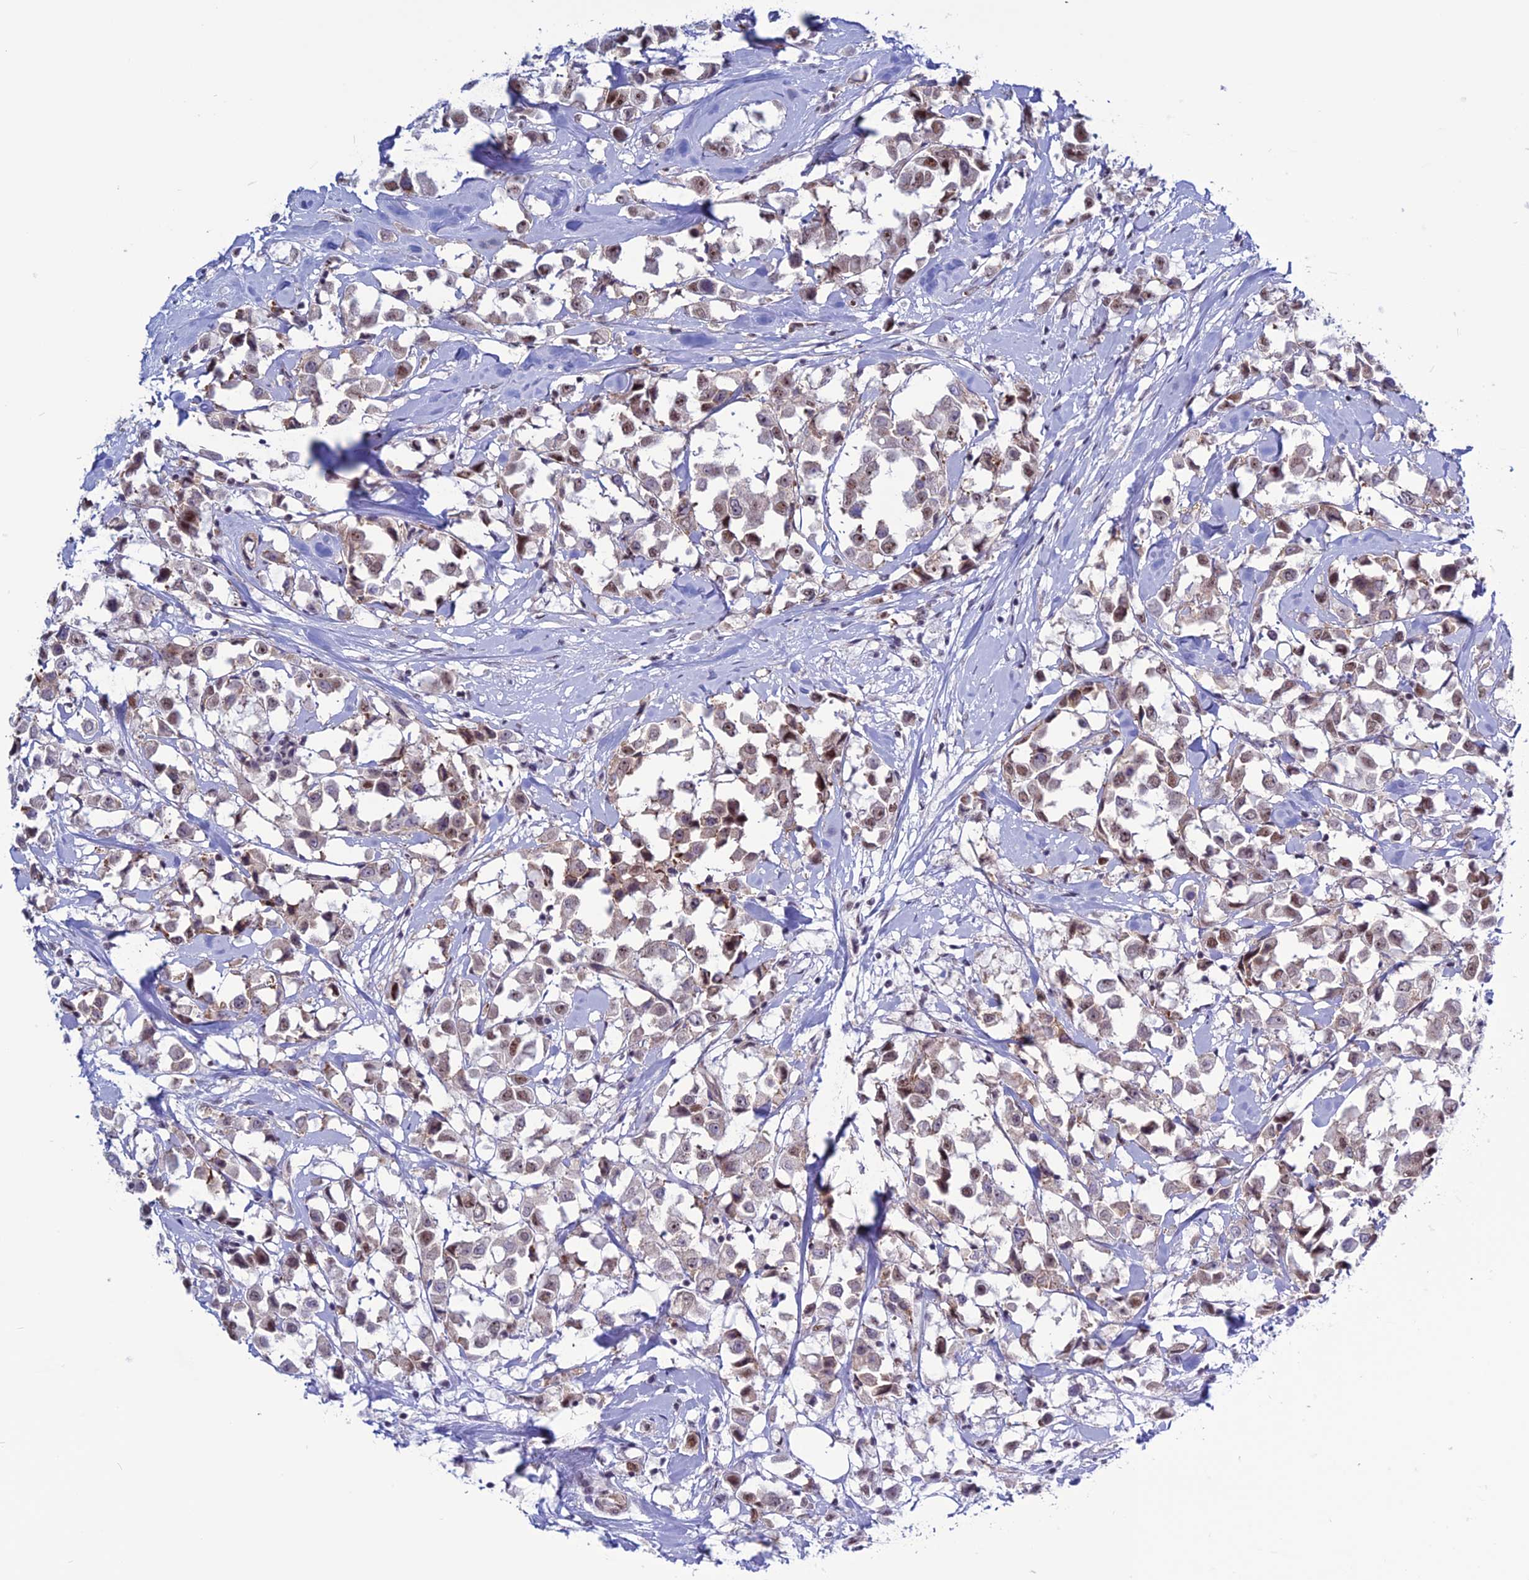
{"staining": {"intensity": "moderate", "quantity": "25%-75%", "location": "nuclear"}, "tissue": "breast cancer", "cell_type": "Tumor cells", "image_type": "cancer", "snomed": [{"axis": "morphology", "description": "Duct carcinoma"}, {"axis": "topography", "description": "Breast"}], "caption": "The photomicrograph shows a brown stain indicating the presence of a protein in the nuclear of tumor cells in breast intraductal carcinoma.", "gene": "U2AF1", "patient": {"sex": "female", "age": 61}}